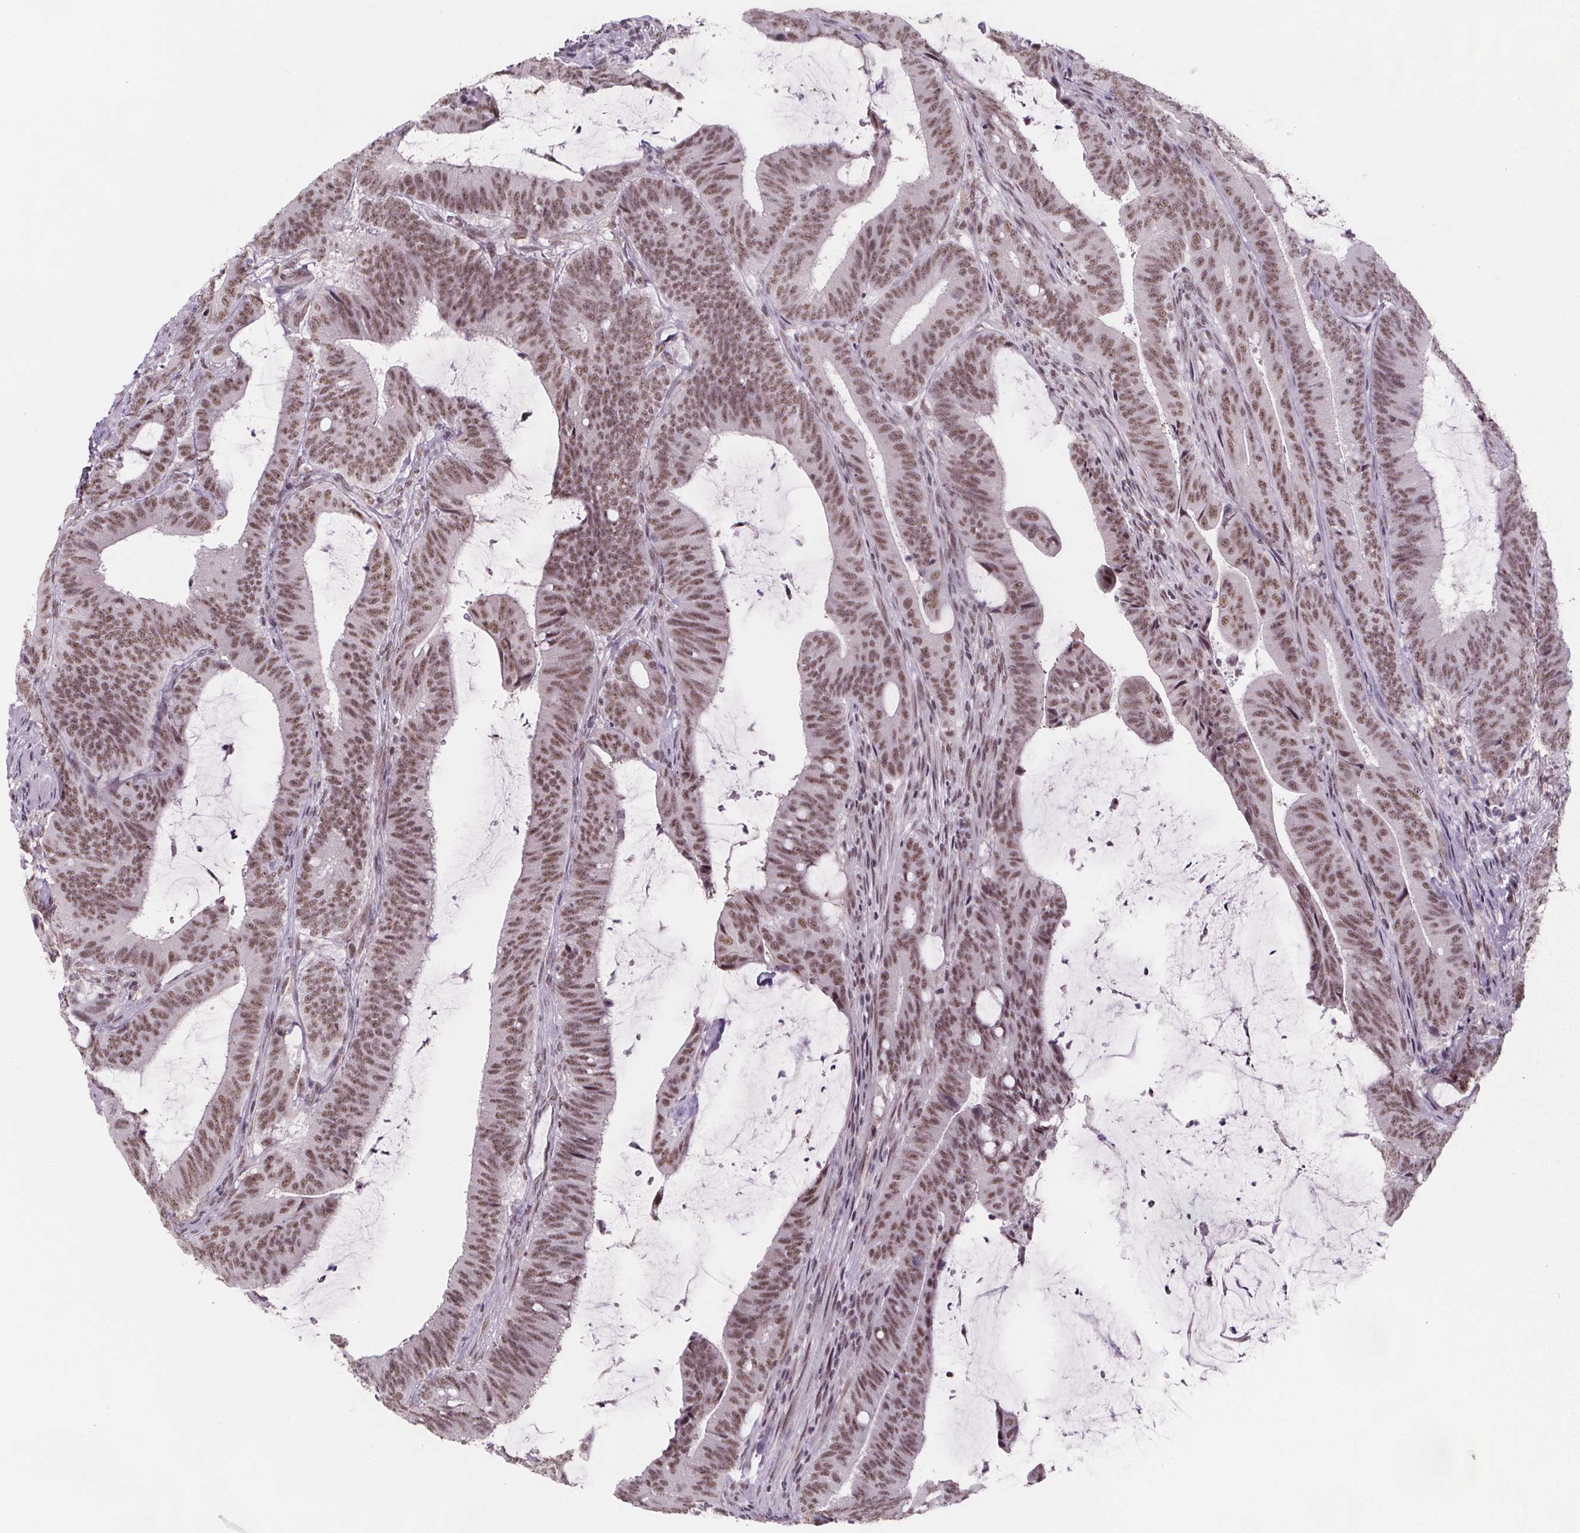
{"staining": {"intensity": "moderate", "quantity": ">75%", "location": "nuclear"}, "tissue": "colorectal cancer", "cell_type": "Tumor cells", "image_type": "cancer", "snomed": [{"axis": "morphology", "description": "Adenocarcinoma, NOS"}, {"axis": "topography", "description": "Colon"}], "caption": "Brown immunohistochemical staining in human colorectal cancer (adenocarcinoma) shows moderate nuclear staining in approximately >75% of tumor cells. (DAB IHC, brown staining for protein, blue staining for nuclei).", "gene": "ZNF572", "patient": {"sex": "female", "age": 43}}